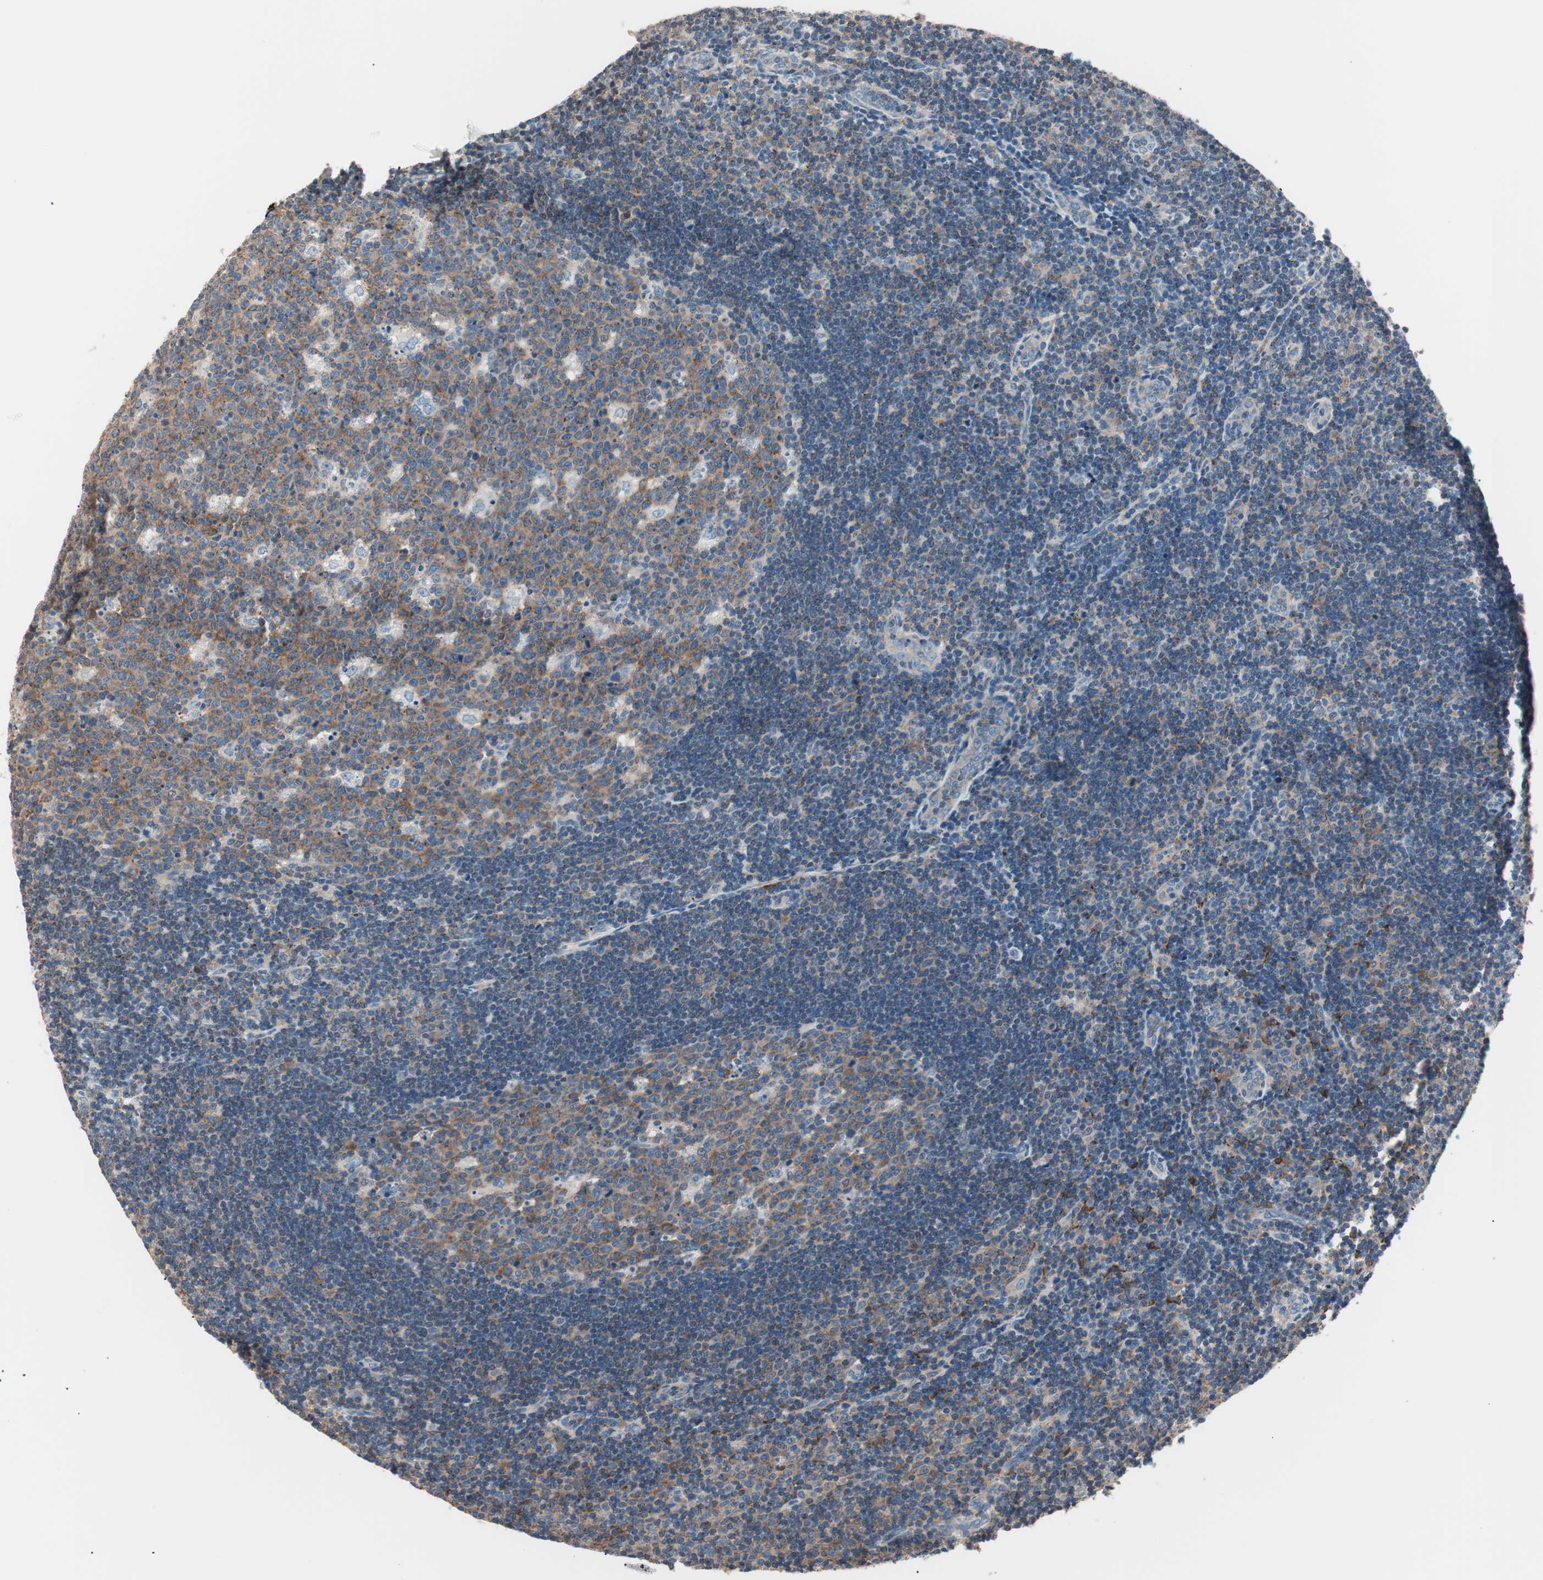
{"staining": {"intensity": "moderate", "quantity": "25%-75%", "location": "cytoplasmic/membranous"}, "tissue": "lymph node", "cell_type": "Germinal center cells", "image_type": "normal", "snomed": [{"axis": "morphology", "description": "Normal tissue, NOS"}, {"axis": "topography", "description": "Lymph node"}, {"axis": "topography", "description": "Salivary gland"}], "caption": "Immunohistochemistry micrograph of unremarkable lymph node stained for a protein (brown), which reveals medium levels of moderate cytoplasmic/membranous positivity in approximately 25%-75% of germinal center cells.", "gene": "RAD54B", "patient": {"sex": "male", "age": 8}}